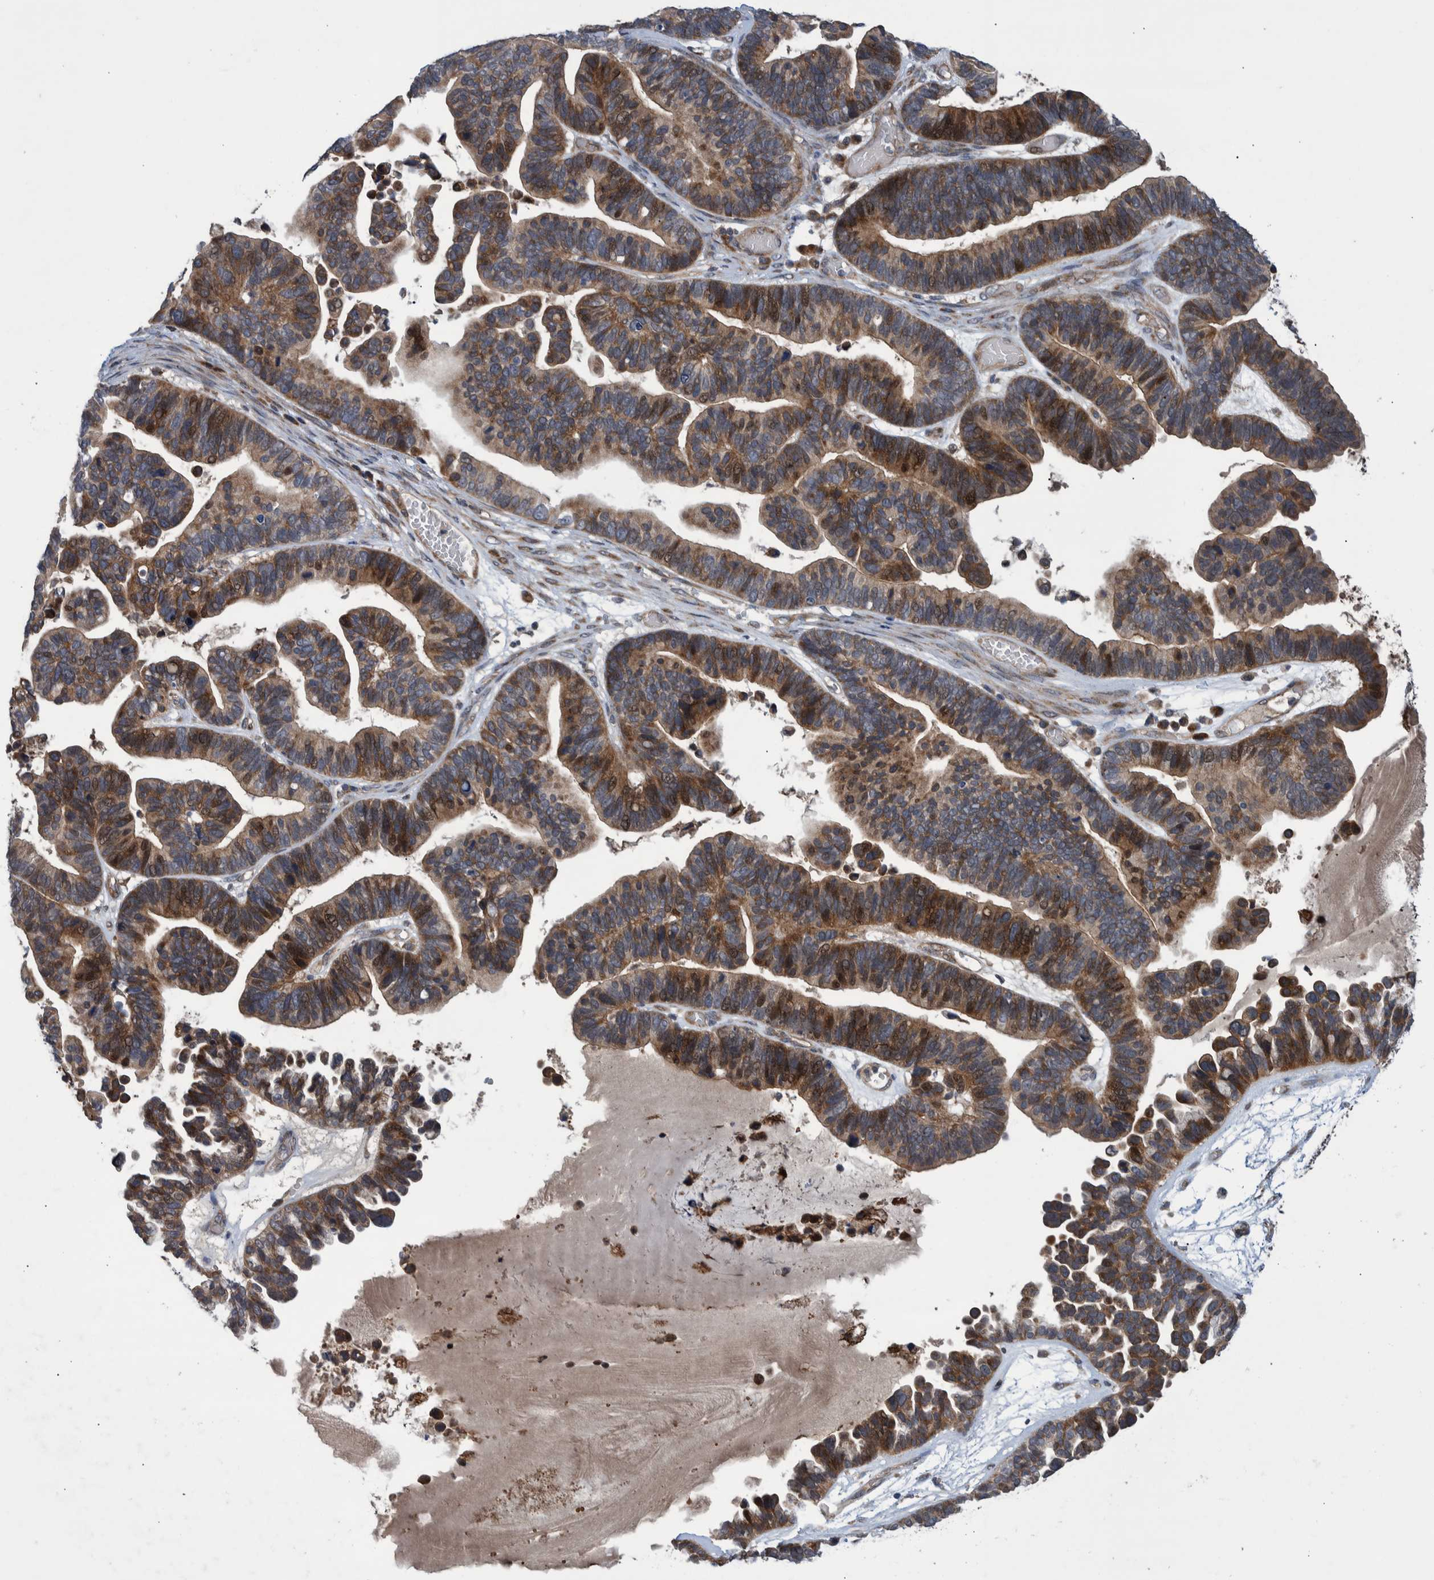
{"staining": {"intensity": "moderate", "quantity": ">75%", "location": "cytoplasmic/membranous,nuclear"}, "tissue": "ovarian cancer", "cell_type": "Tumor cells", "image_type": "cancer", "snomed": [{"axis": "morphology", "description": "Cystadenocarcinoma, serous, NOS"}, {"axis": "topography", "description": "Ovary"}], "caption": "This is a photomicrograph of IHC staining of ovarian cancer, which shows moderate positivity in the cytoplasmic/membranous and nuclear of tumor cells.", "gene": "B3GNTL1", "patient": {"sex": "female", "age": 56}}